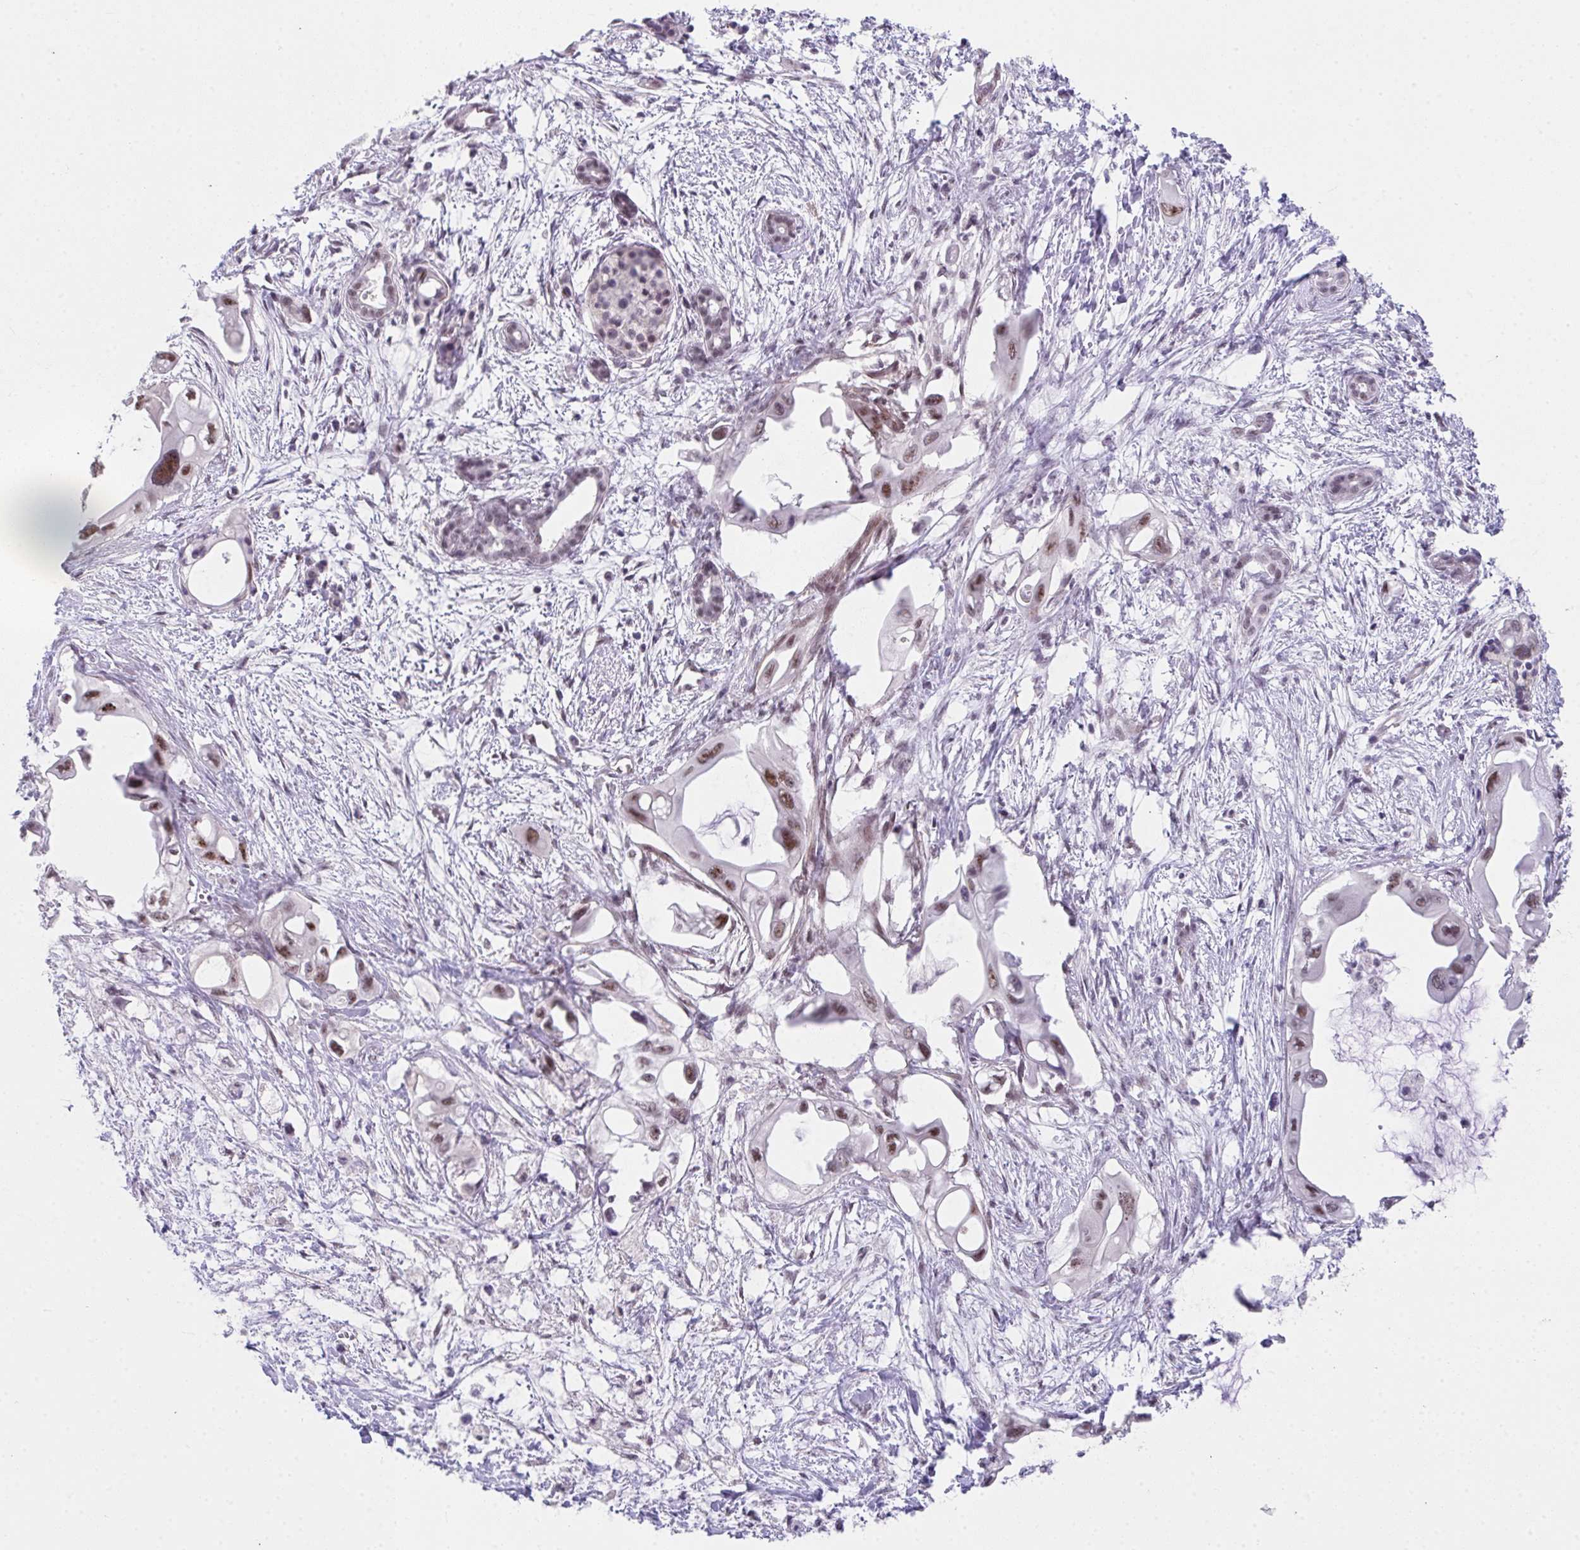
{"staining": {"intensity": "moderate", "quantity": ">75%", "location": "nuclear"}, "tissue": "pancreatic cancer", "cell_type": "Tumor cells", "image_type": "cancer", "snomed": [{"axis": "morphology", "description": "Adenocarcinoma, NOS"}, {"axis": "topography", "description": "Pancreas"}], "caption": "There is medium levels of moderate nuclear positivity in tumor cells of pancreatic cancer (adenocarcinoma), as demonstrated by immunohistochemical staining (brown color).", "gene": "RBBP6", "patient": {"sex": "male", "age": 61}}